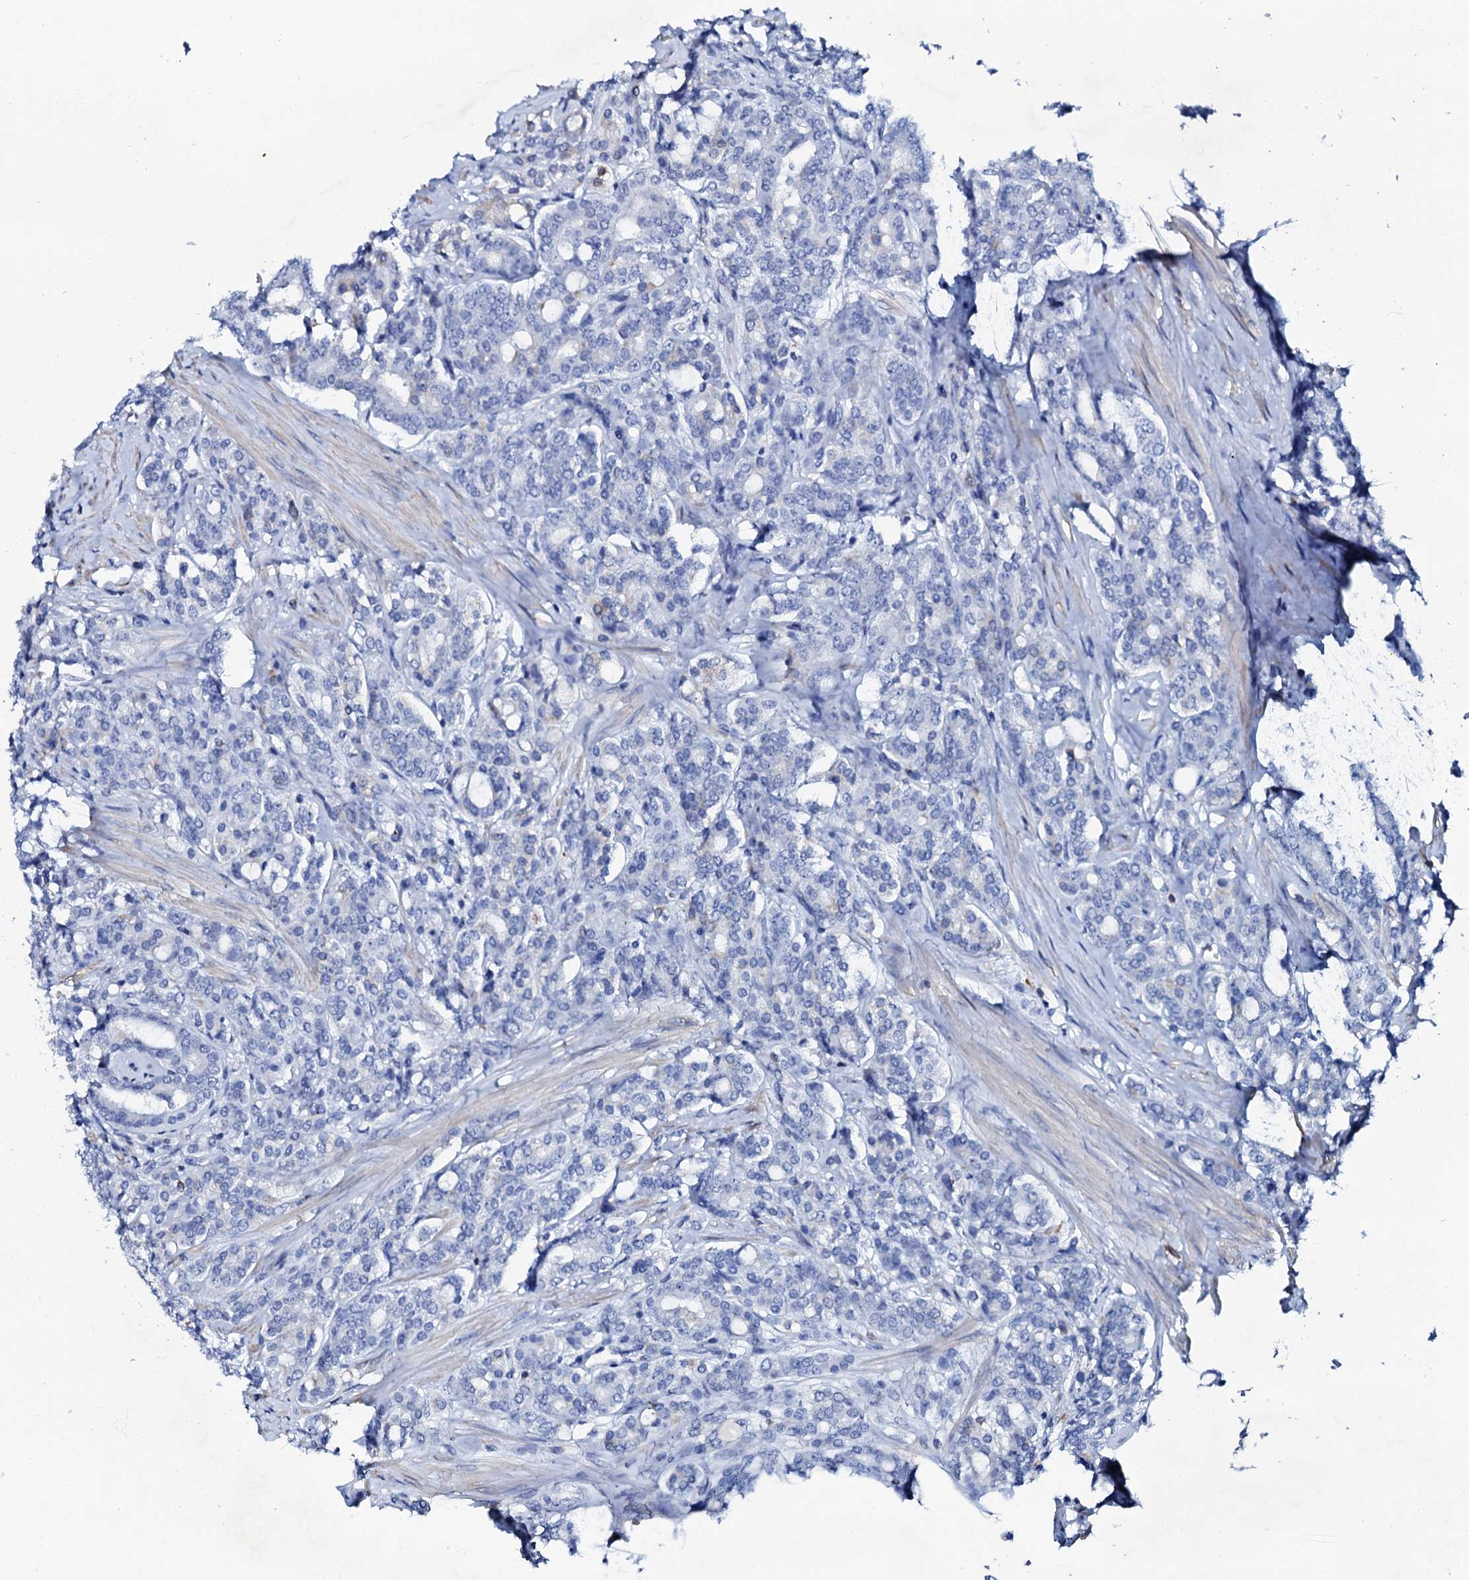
{"staining": {"intensity": "negative", "quantity": "none", "location": "none"}, "tissue": "prostate cancer", "cell_type": "Tumor cells", "image_type": "cancer", "snomed": [{"axis": "morphology", "description": "Adenocarcinoma, High grade"}, {"axis": "topography", "description": "Prostate"}], "caption": "Protein analysis of prostate high-grade adenocarcinoma demonstrates no significant staining in tumor cells.", "gene": "GLB1L3", "patient": {"sex": "male", "age": 62}}